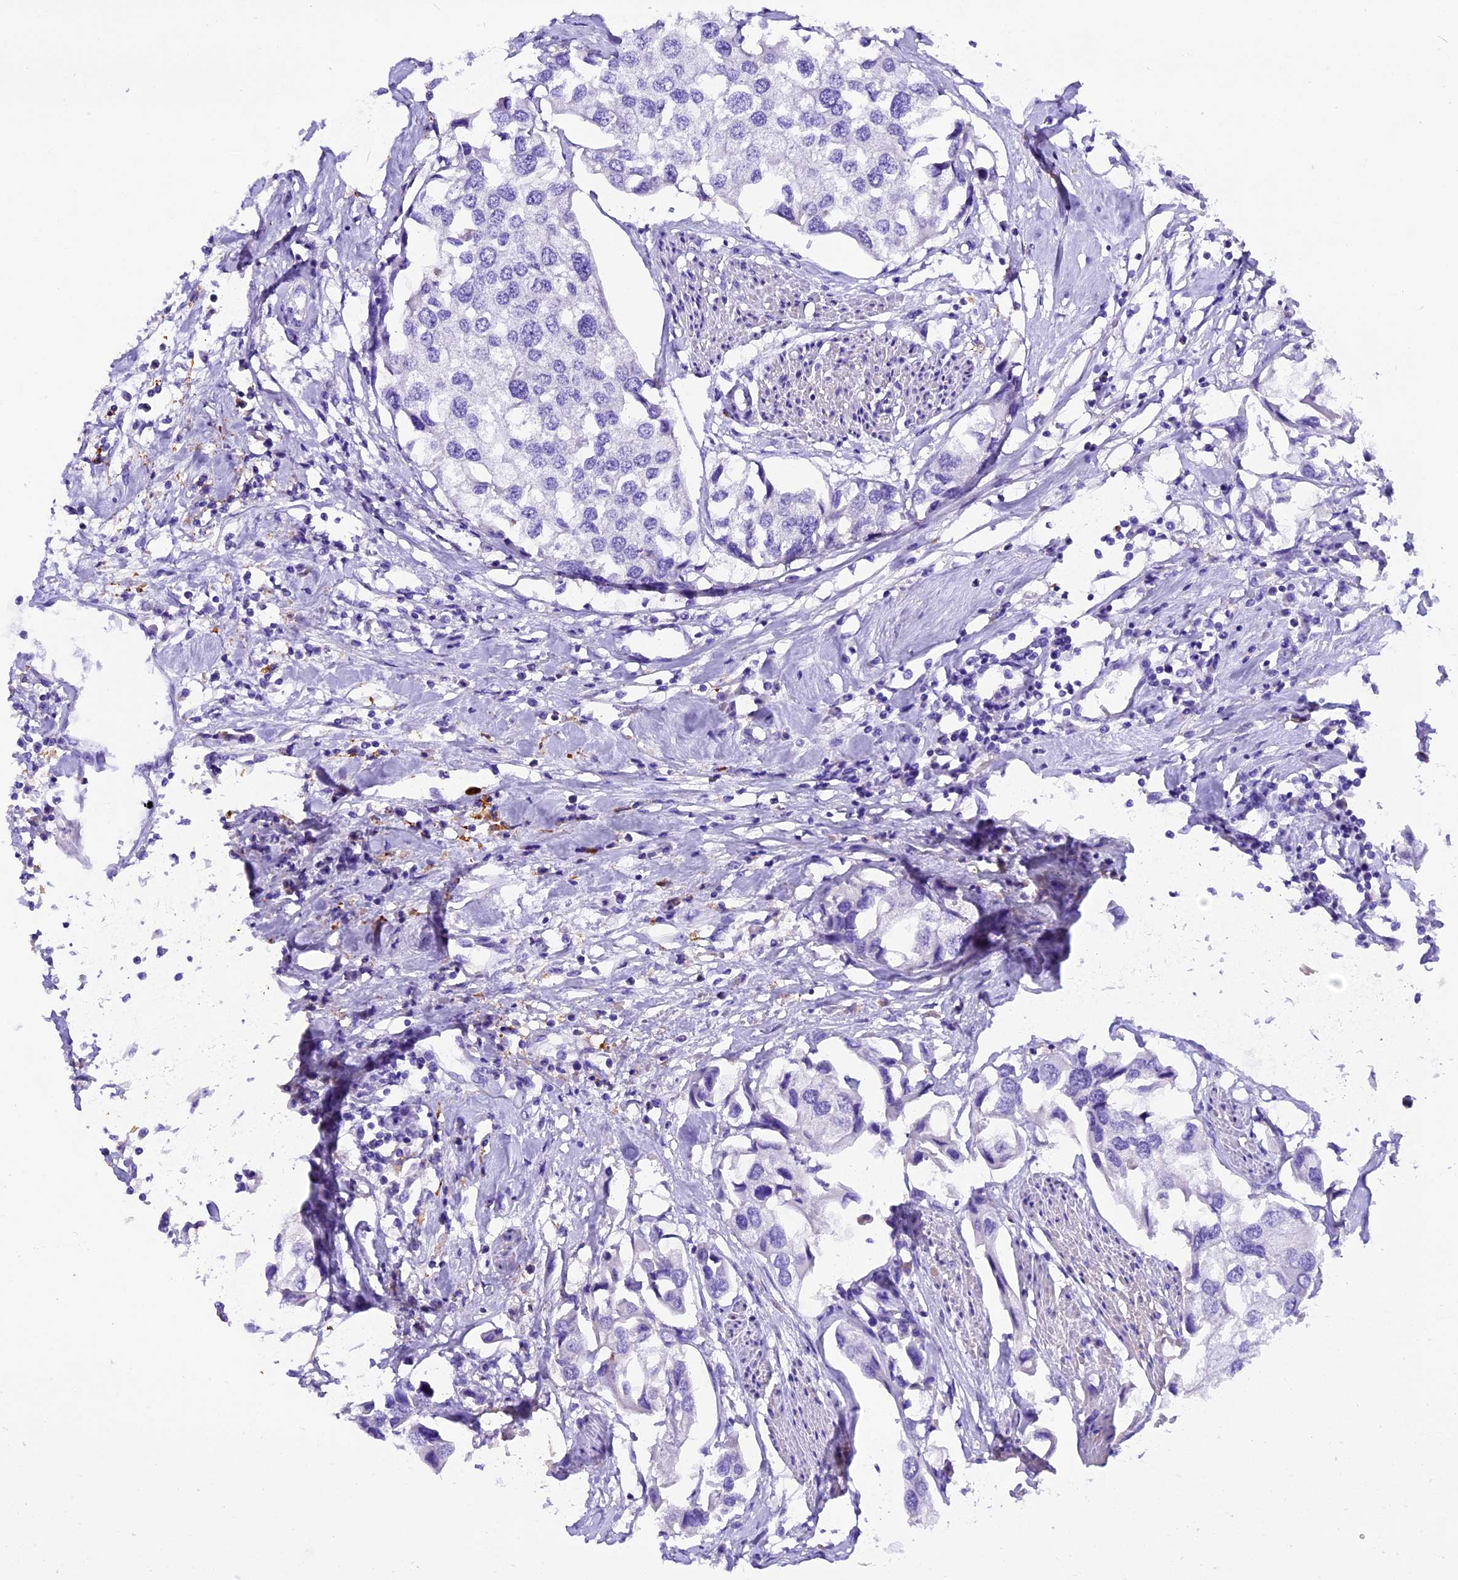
{"staining": {"intensity": "negative", "quantity": "none", "location": "none"}, "tissue": "urothelial cancer", "cell_type": "Tumor cells", "image_type": "cancer", "snomed": [{"axis": "morphology", "description": "Urothelial carcinoma, High grade"}, {"axis": "topography", "description": "Urinary bladder"}], "caption": "This is an immunohistochemistry image of urothelial cancer. There is no expression in tumor cells.", "gene": "MEX3B", "patient": {"sex": "male", "age": 64}}